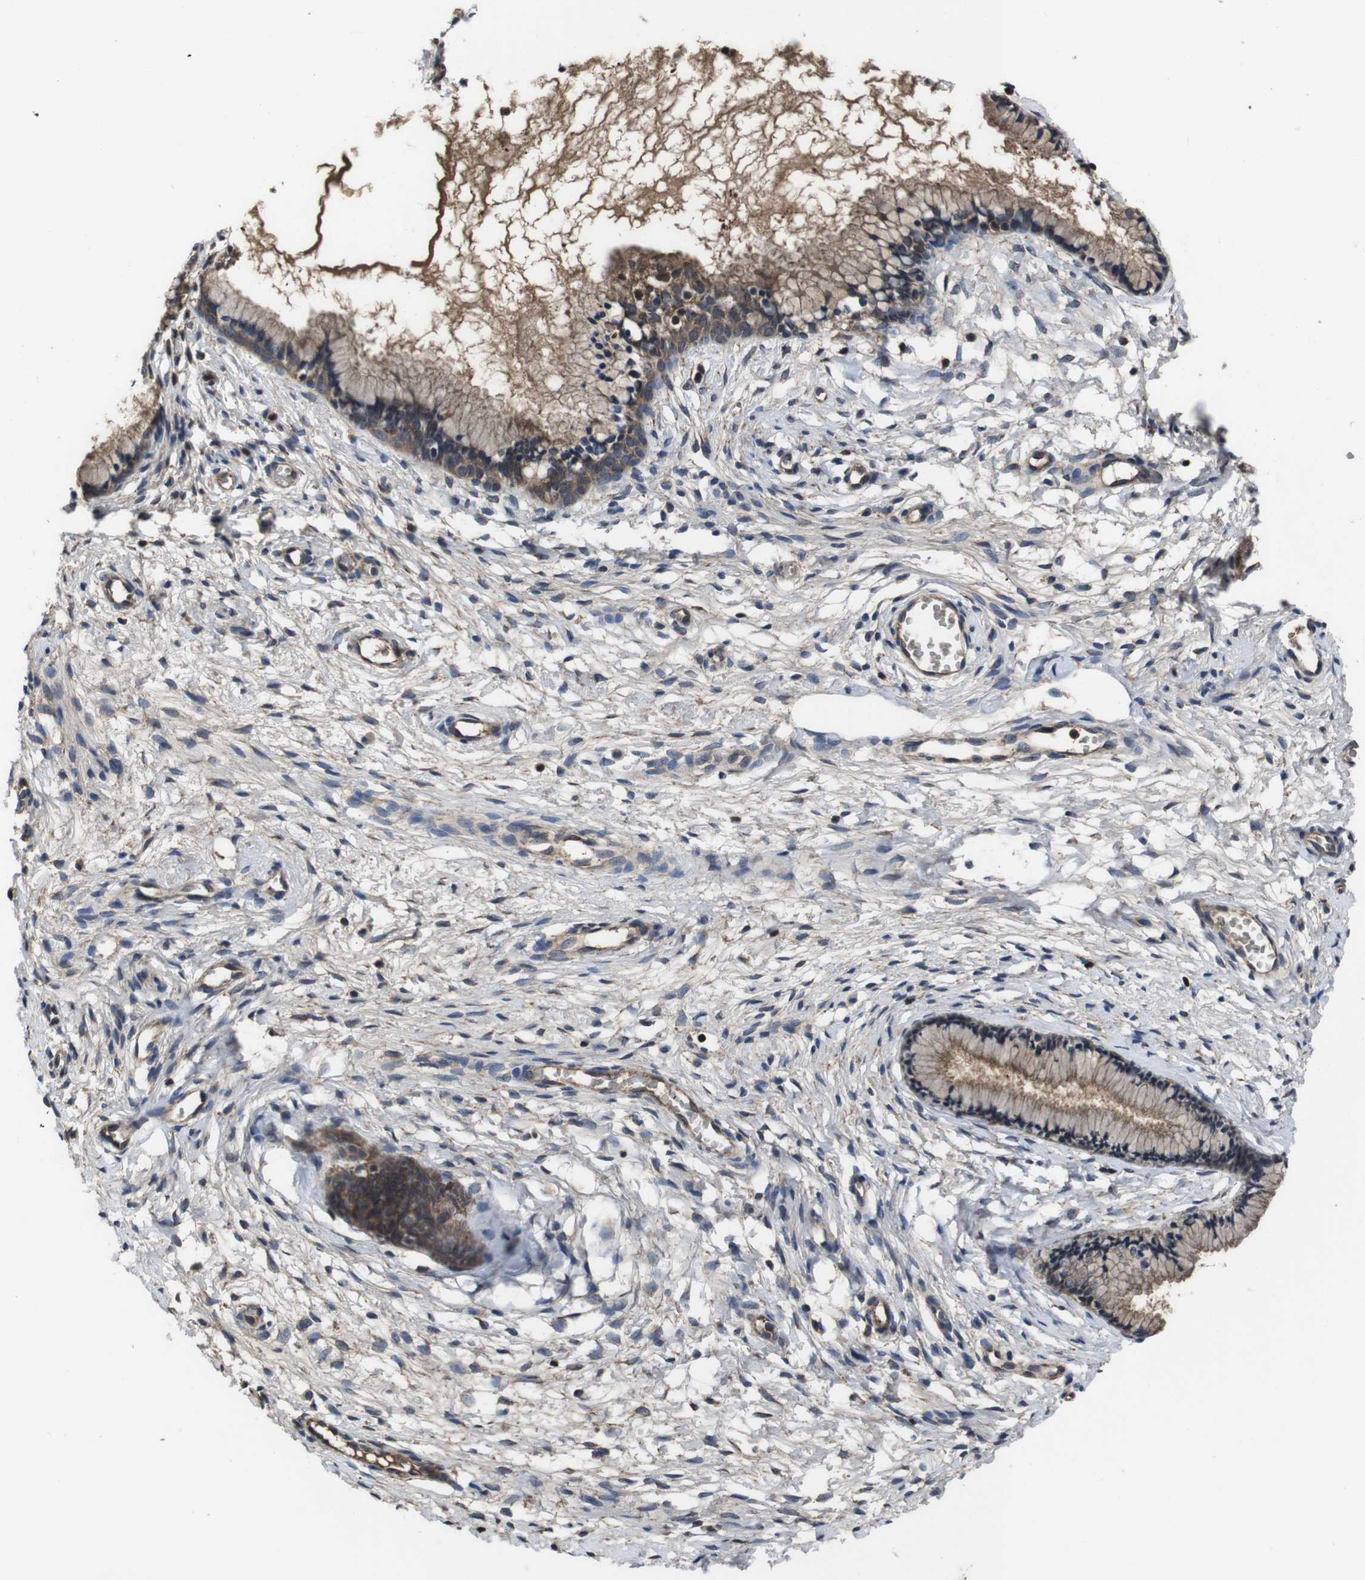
{"staining": {"intensity": "weak", "quantity": ">75%", "location": "cytoplasmic/membranous"}, "tissue": "cervix", "cell_type": "Glandular cells", "image_type": "normal", "snomed": [{"axis": "morphology", "description": "Normal tissue, NOS"}, {"axis": "topography", "description": "Cervix"}], "caption": "Immunohistochemistry histopathology image of benign human cervix stained for a protein (brown), which displays low levels of weak cytoplasmic/membranous staining in approximately >75% of glandular cells.", "gene": "CXCL11", "patient": {"sex": "female", "age": 65}}